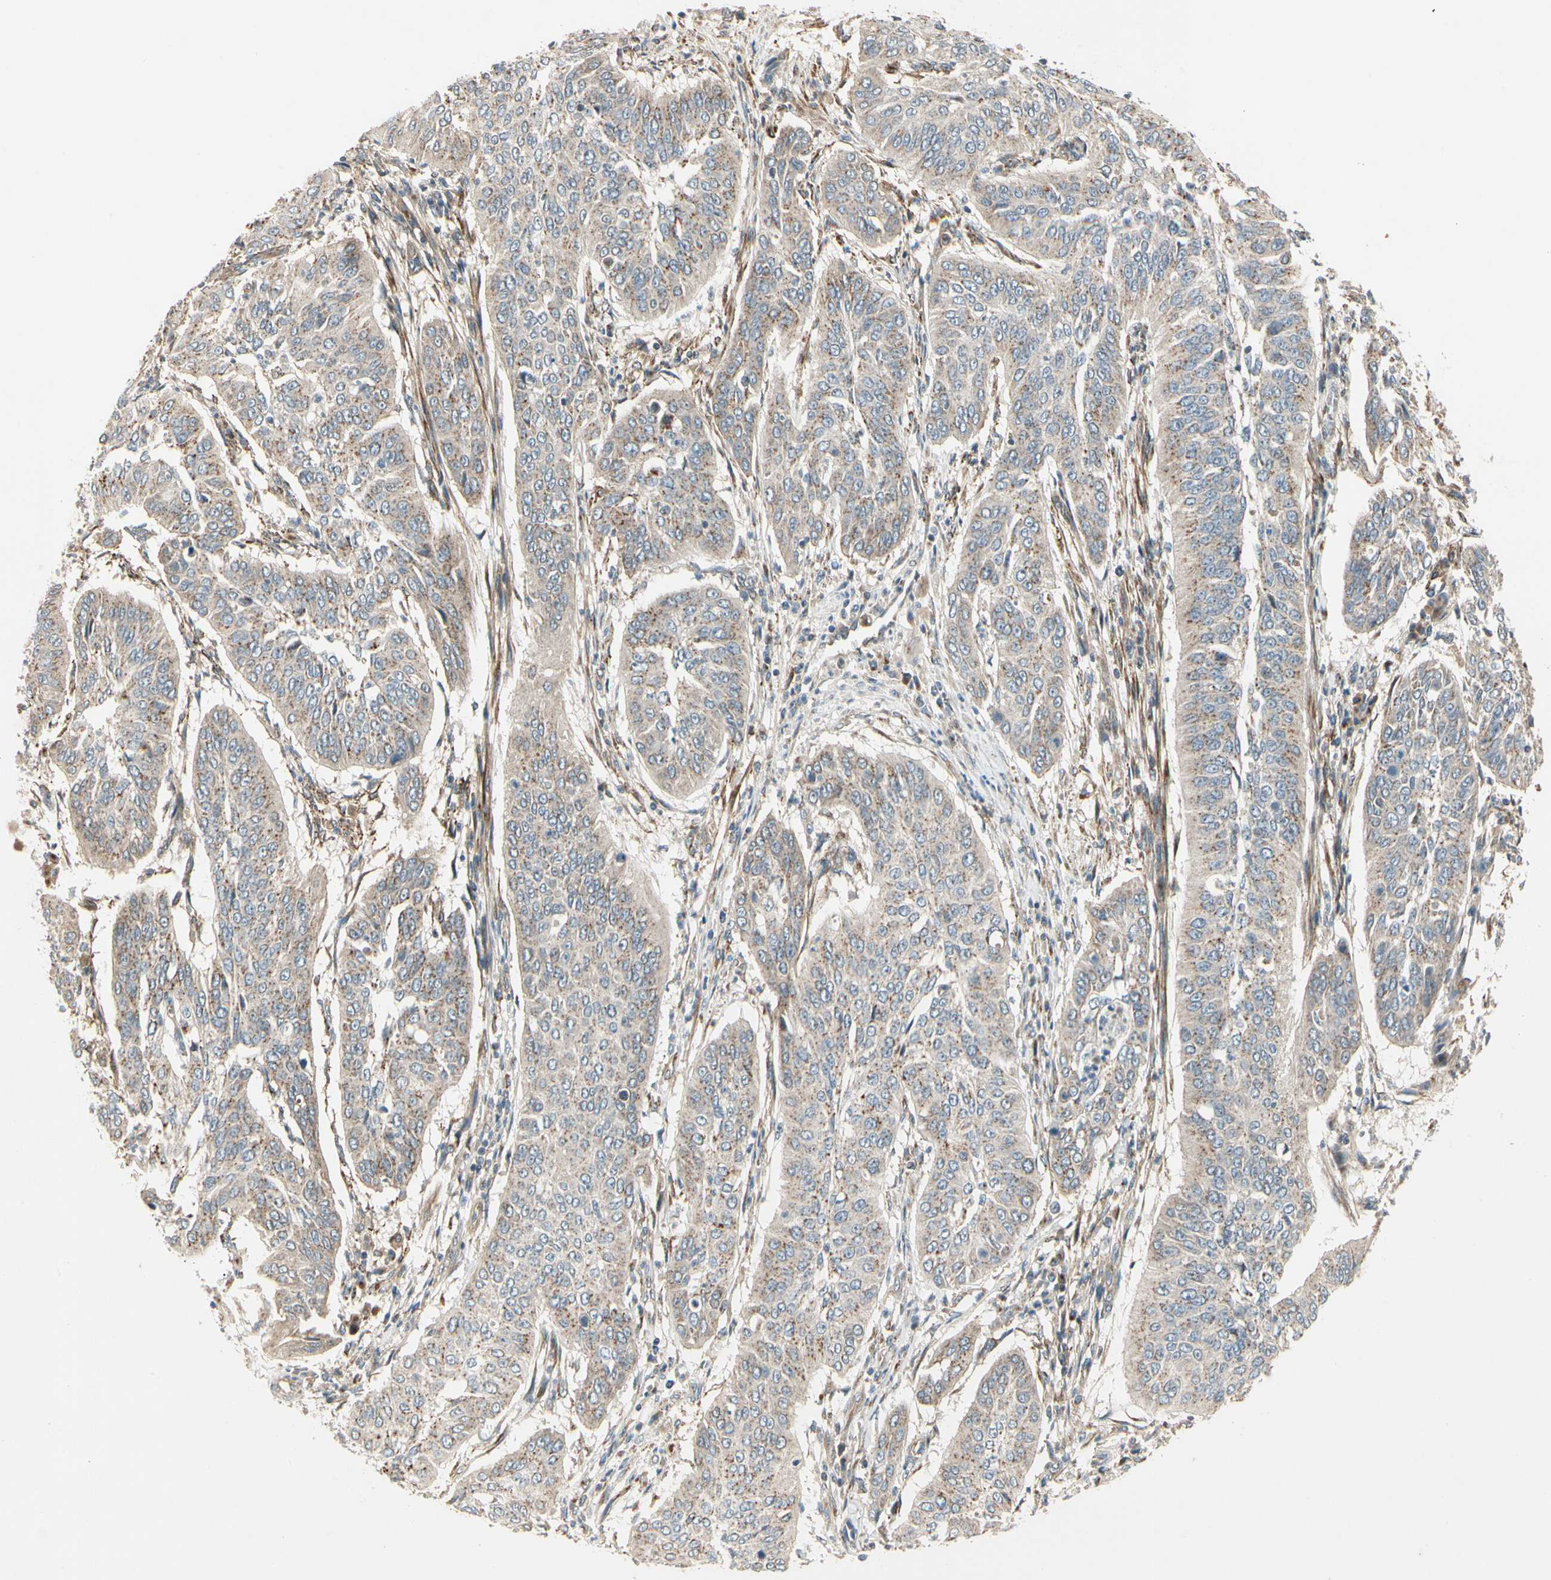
{"staining": {"intensity": "weak", "quantity": ">75%", "location": "cytoplasmic/membranous"}, "tissue": "cervical cancer", "cell_type": "Tumor cells", "image_type": "cancer", "snomed": [{"axis": "morphology", "description": "Normal tissue, NOS"}, {"axis": "morphology", "description": "Squamous cell carcinoma, NOS"}, {"axis": "topography", "description": "Cervix"}], "caption": "Immunohistochemical staining of human squamous cell carcinoma (cervical) displays weak cytoplasmic/membranous protein staining in about >75% of tumor cells.", "gene": "ABCA3", "patient": {"sex": "female", "age": 39}}